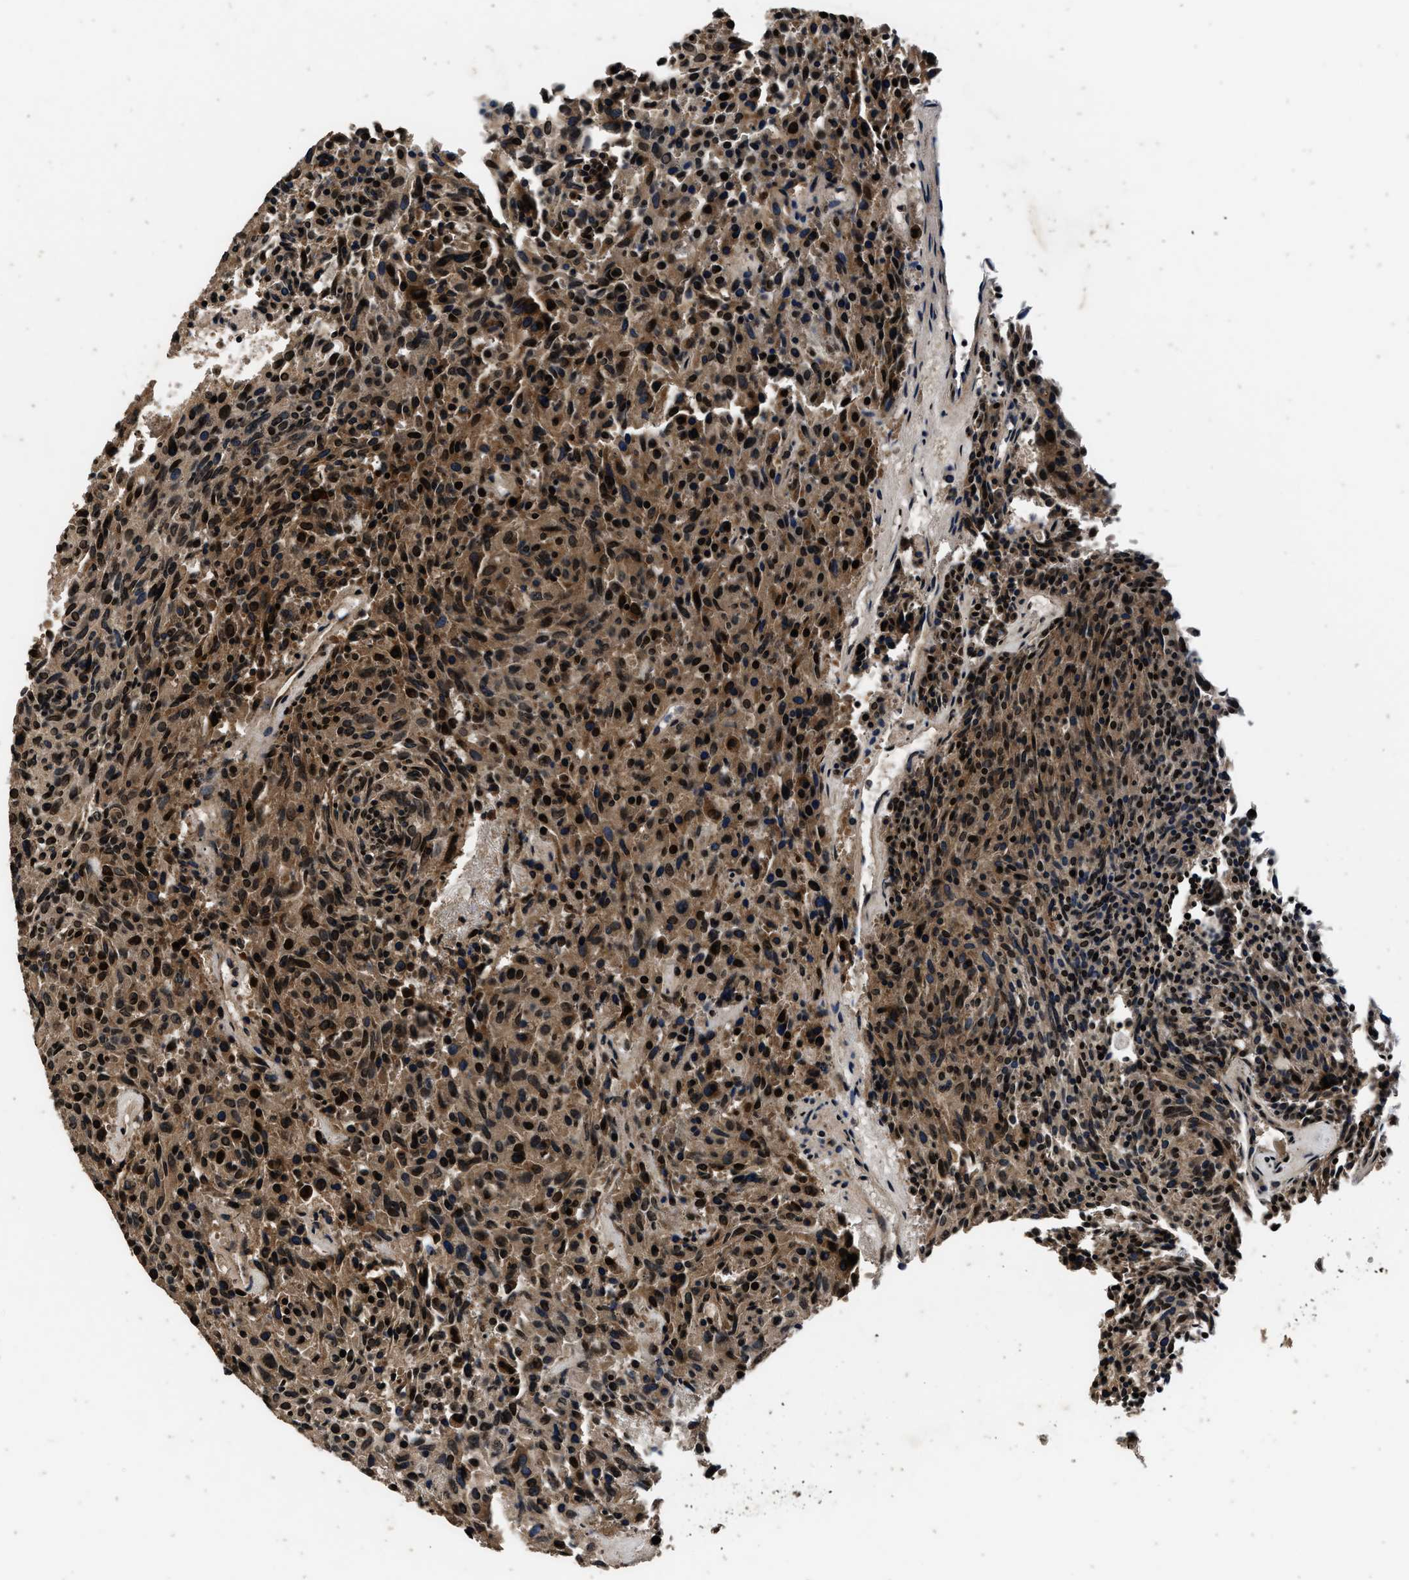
{"staining": {"intensity": "strong", "quantity": ">75%", "location": "nuclear"}, "tissue": "carcinoid", "cell_type": "Tumor cells", "image_type": "cancer", "snomed": [{"axis": "morphology", "description": "Carcinoid, malignant, NOS"}, {"axis": "topography", "description": "Pancreas"}], "caption": "Immunohistochemical staining of carcinoid exhibits high levels of strong nuclear protein expression in approximately >75% of tumor cells.", "gene": "CSTF1", "patient": {"sex": "female", "age": 54}}